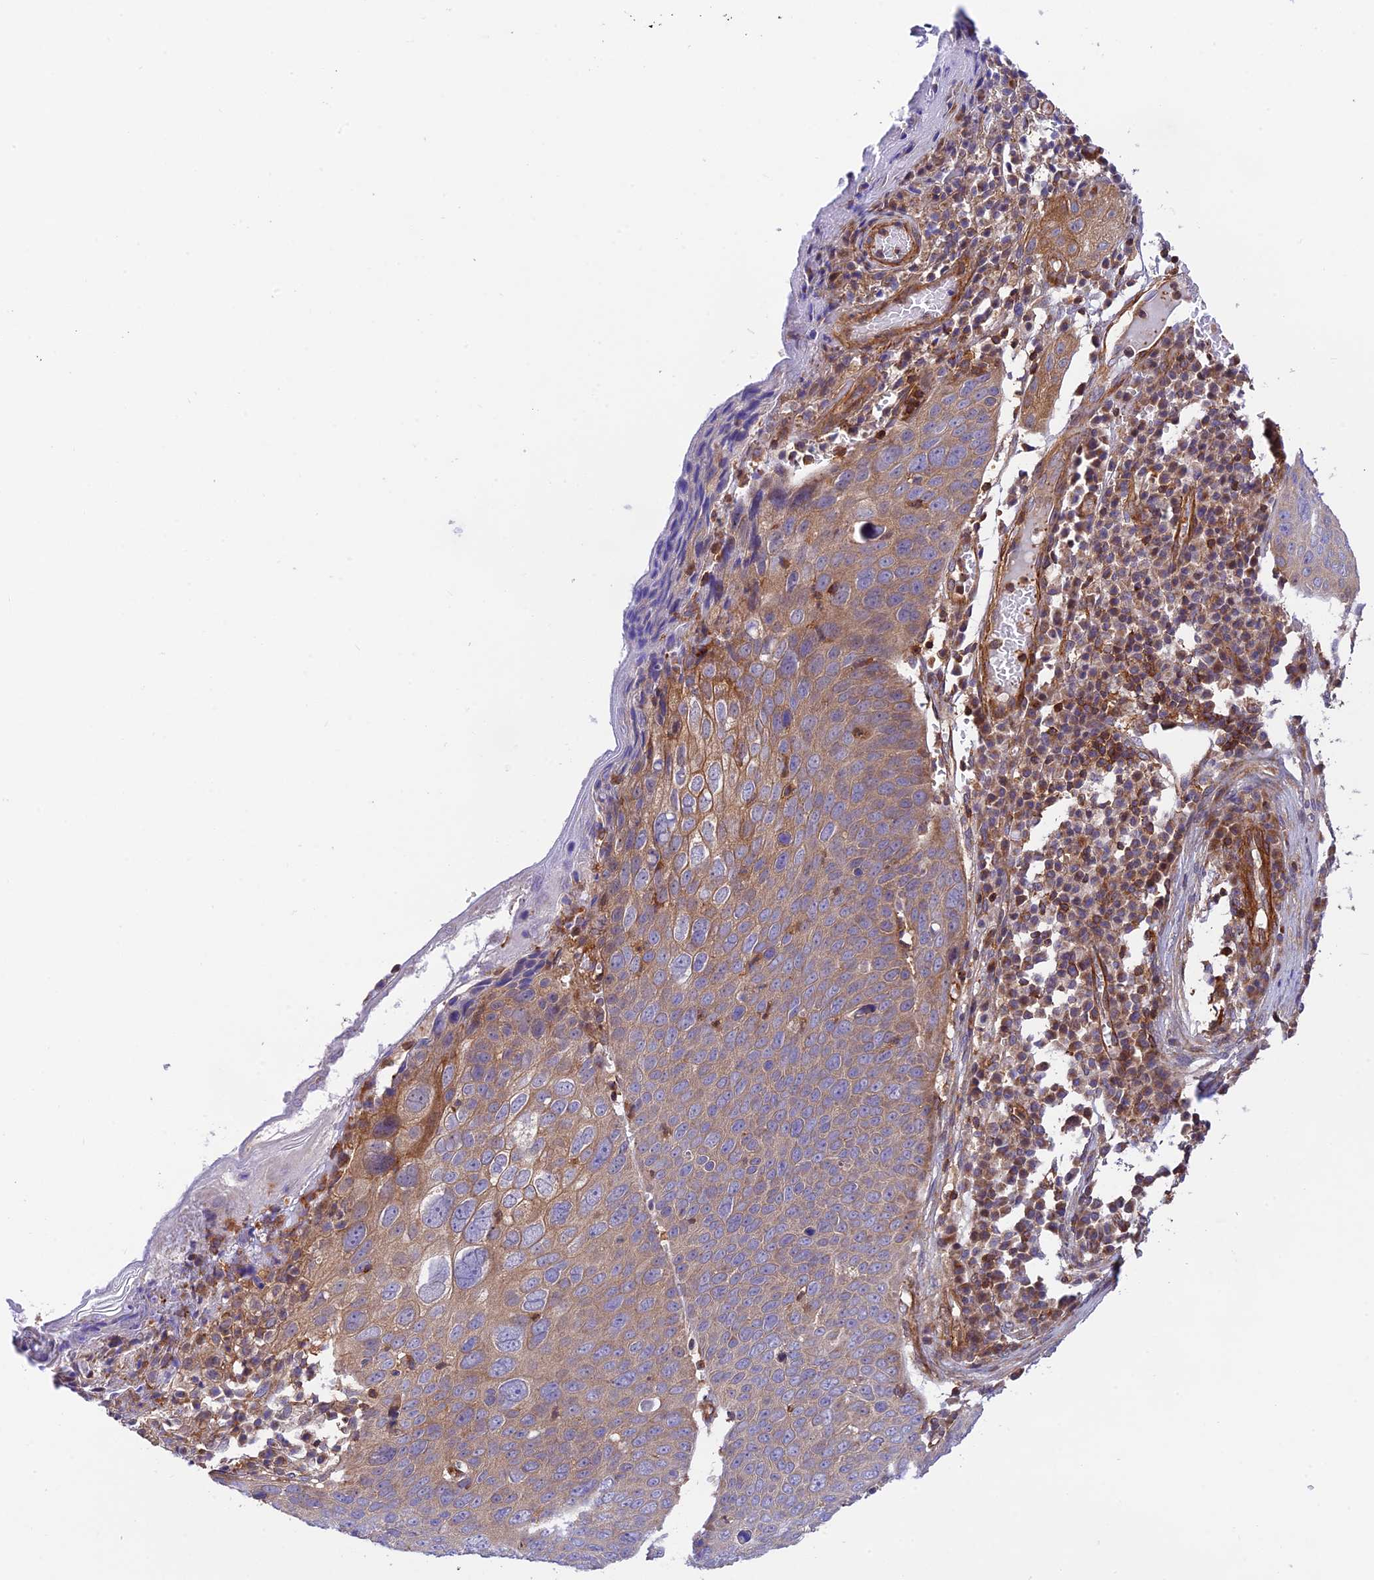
{"staining": {"intensity": "moderate", "quantity": "25%-75%", "location": "cytoplasmic/membranous"}, "tissue": "skin cancer", "cell_type": "Tumor cells", "image_type": "cancer", "snomed": [{"axis": "morphology", "description": "Squamous cell carcinoma, NOS"}, {"axis": "topography", "description": "Skin"}], "caption": "Human squamous cell carcinoma (skin) stained with a protein marker shows moderate staining in tumor cells.", "gene": "EVI5L", "patient": {"sex": "male", "age": 71}}